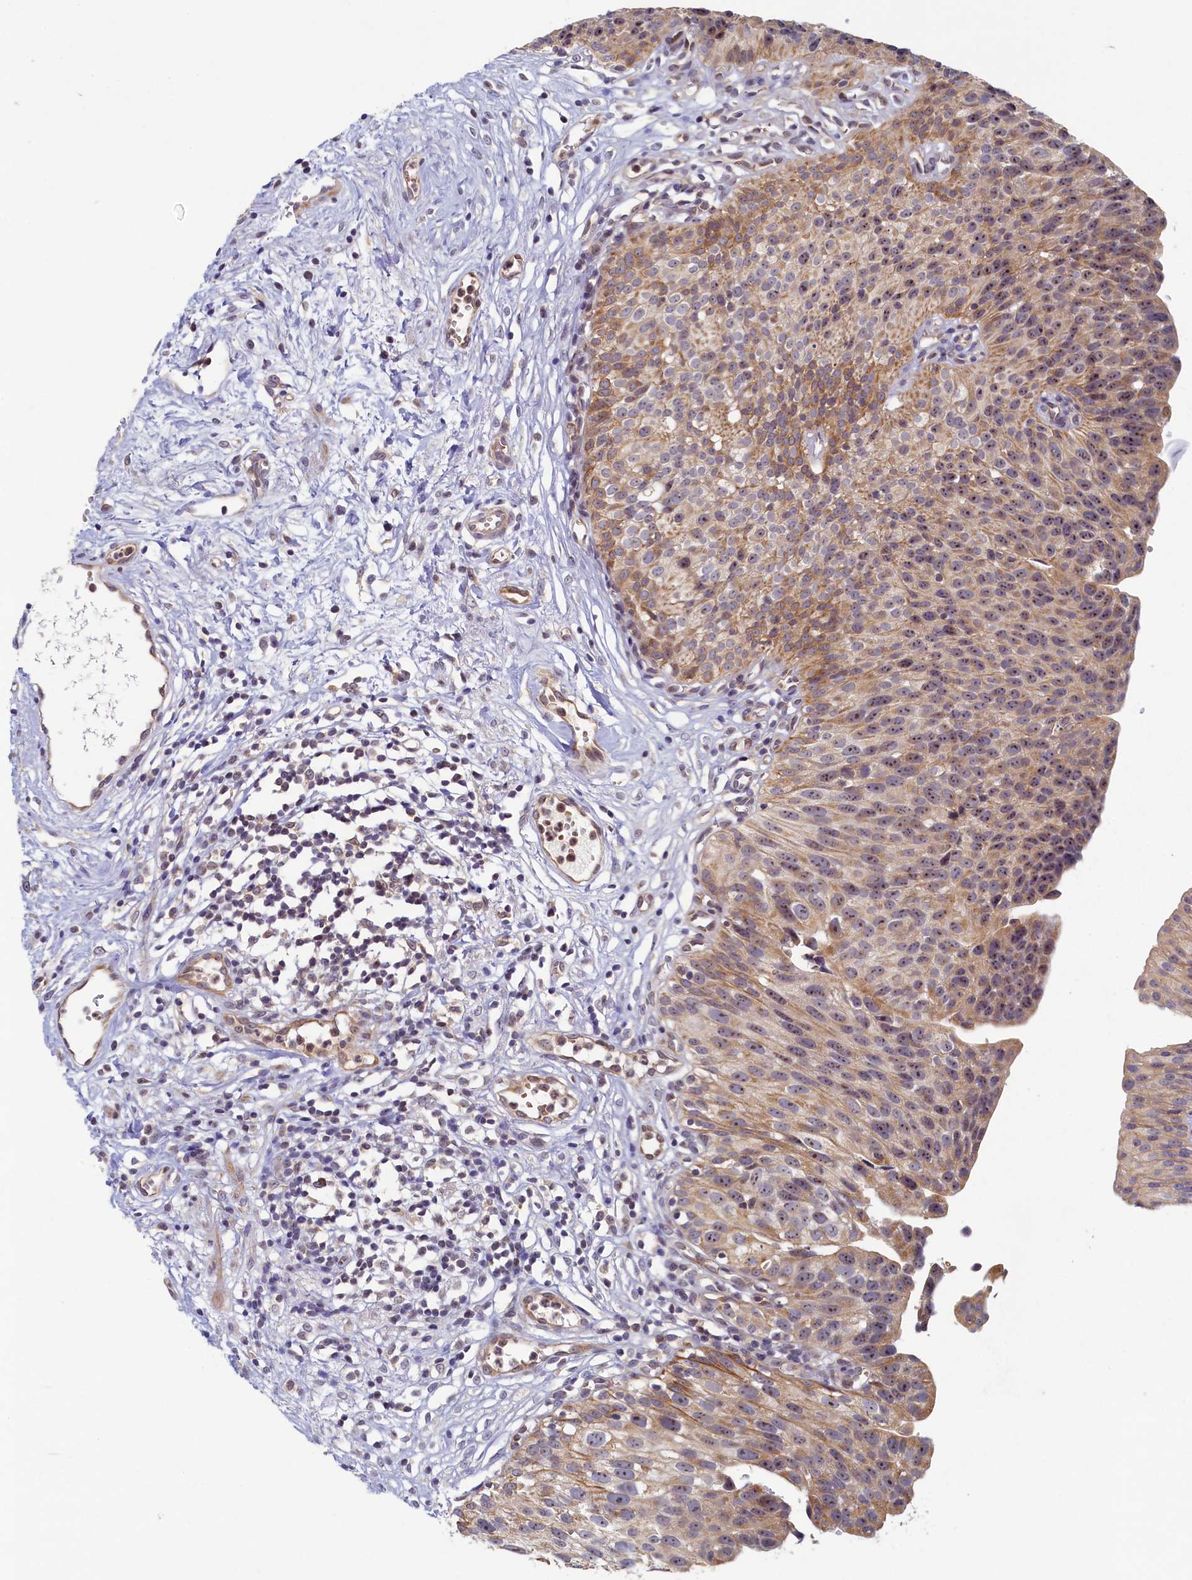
{"staining": {"intensity": "moderate", "quantity": ">75%", "location": "cytoplasmic/membranous,nuclear"}, "tissue": "urinary bladder", "cell_type": "Urothelial cells", "image_type": "normal", "snomed": [{"axis": "morphology", "description": "Normal tissue, NOS"}, {"axis": "topography", "description": "Urinary bladder"}], "caption": "A photomicrograph showing moderate cytoplasmic/membranous,nuclear expression in approximately >75% of urothelial cells in benign urinary bladder, as visualized by brown immunohistochemical staining.", "gene": "CEP20", "patient": {"sex": "male", "age": 51}}